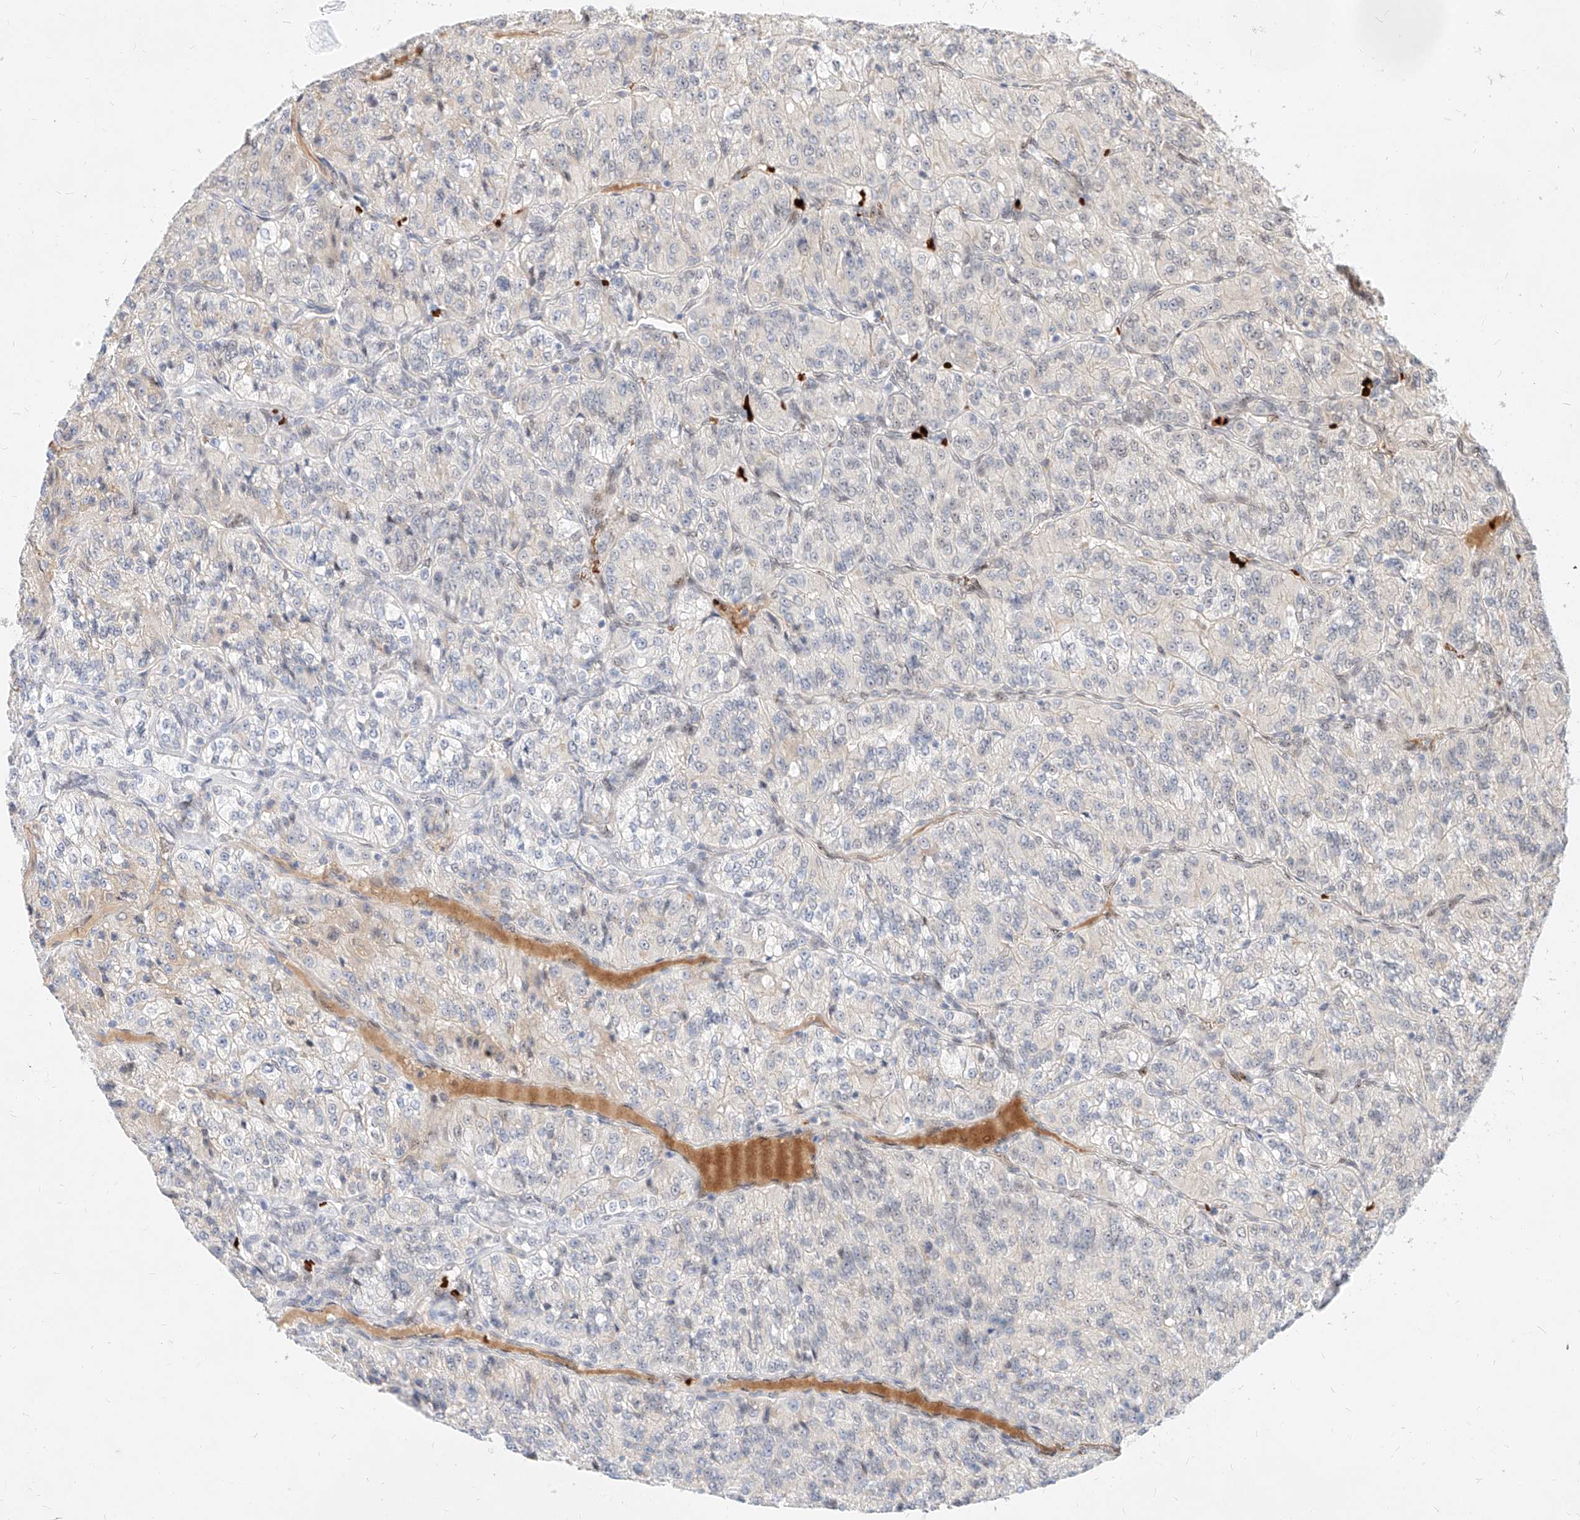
{"staining": {"intensity": "negative", "quantity": "none", "location": "none"}, "tissue": "renal cancer", "cell_type": "Tumor cells", "image_type": "cancer", "snomed": [{"axis": "morphology", "description": "Adenocarcinoma, NOS"}, {"axis": "topography", "description": "Kidney"}], "caption": "Human renal adenocarcinoma stained for a protein using IHC exhibits no positivity in tumor cells.", "gene": "CBX8", "patient": {"sex": "female", "age": 63}}